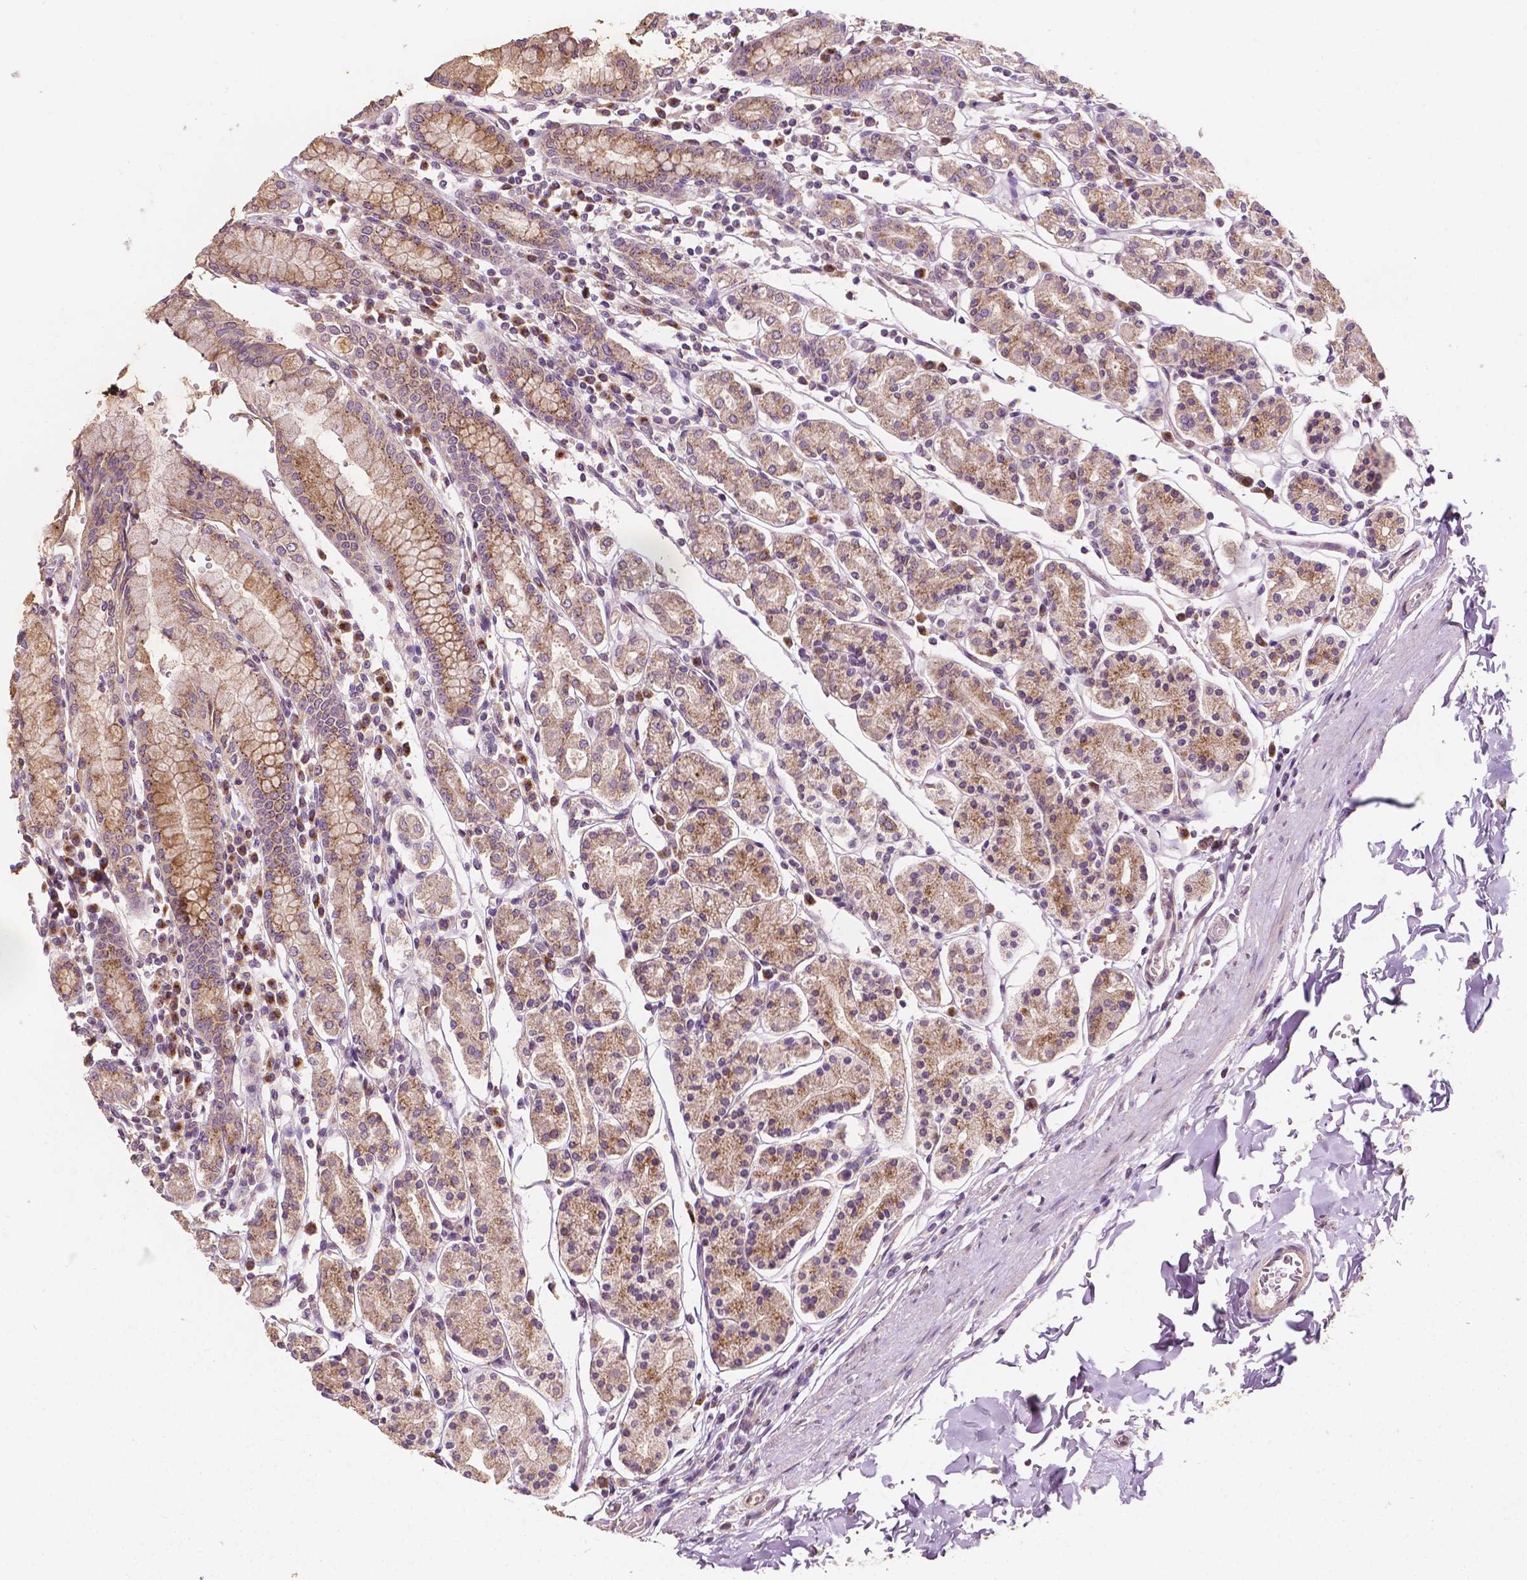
{"staining": {"intensity": "moderate", "quantity": ">75%", "location": "cytoplasmic/membranous"}, "tissue": "stomach", "cell_type": "Glandular cells", "image_type": "normal", "snomed": [{"axis": "morphology", "description": "Normal tissue, NOS"}, {"axis": "topography", "description": "Stomach, upper"}, {"axis": "topography", "description": "Stomach"}], "caption": "IHC (DAB) staining of normal human stomach reveals moderate cytoplasmic/membranous protein expression in about >75% of glandular cells.", "gene": "EBAG9", "patient": {"sex": "male", "age": 62}}